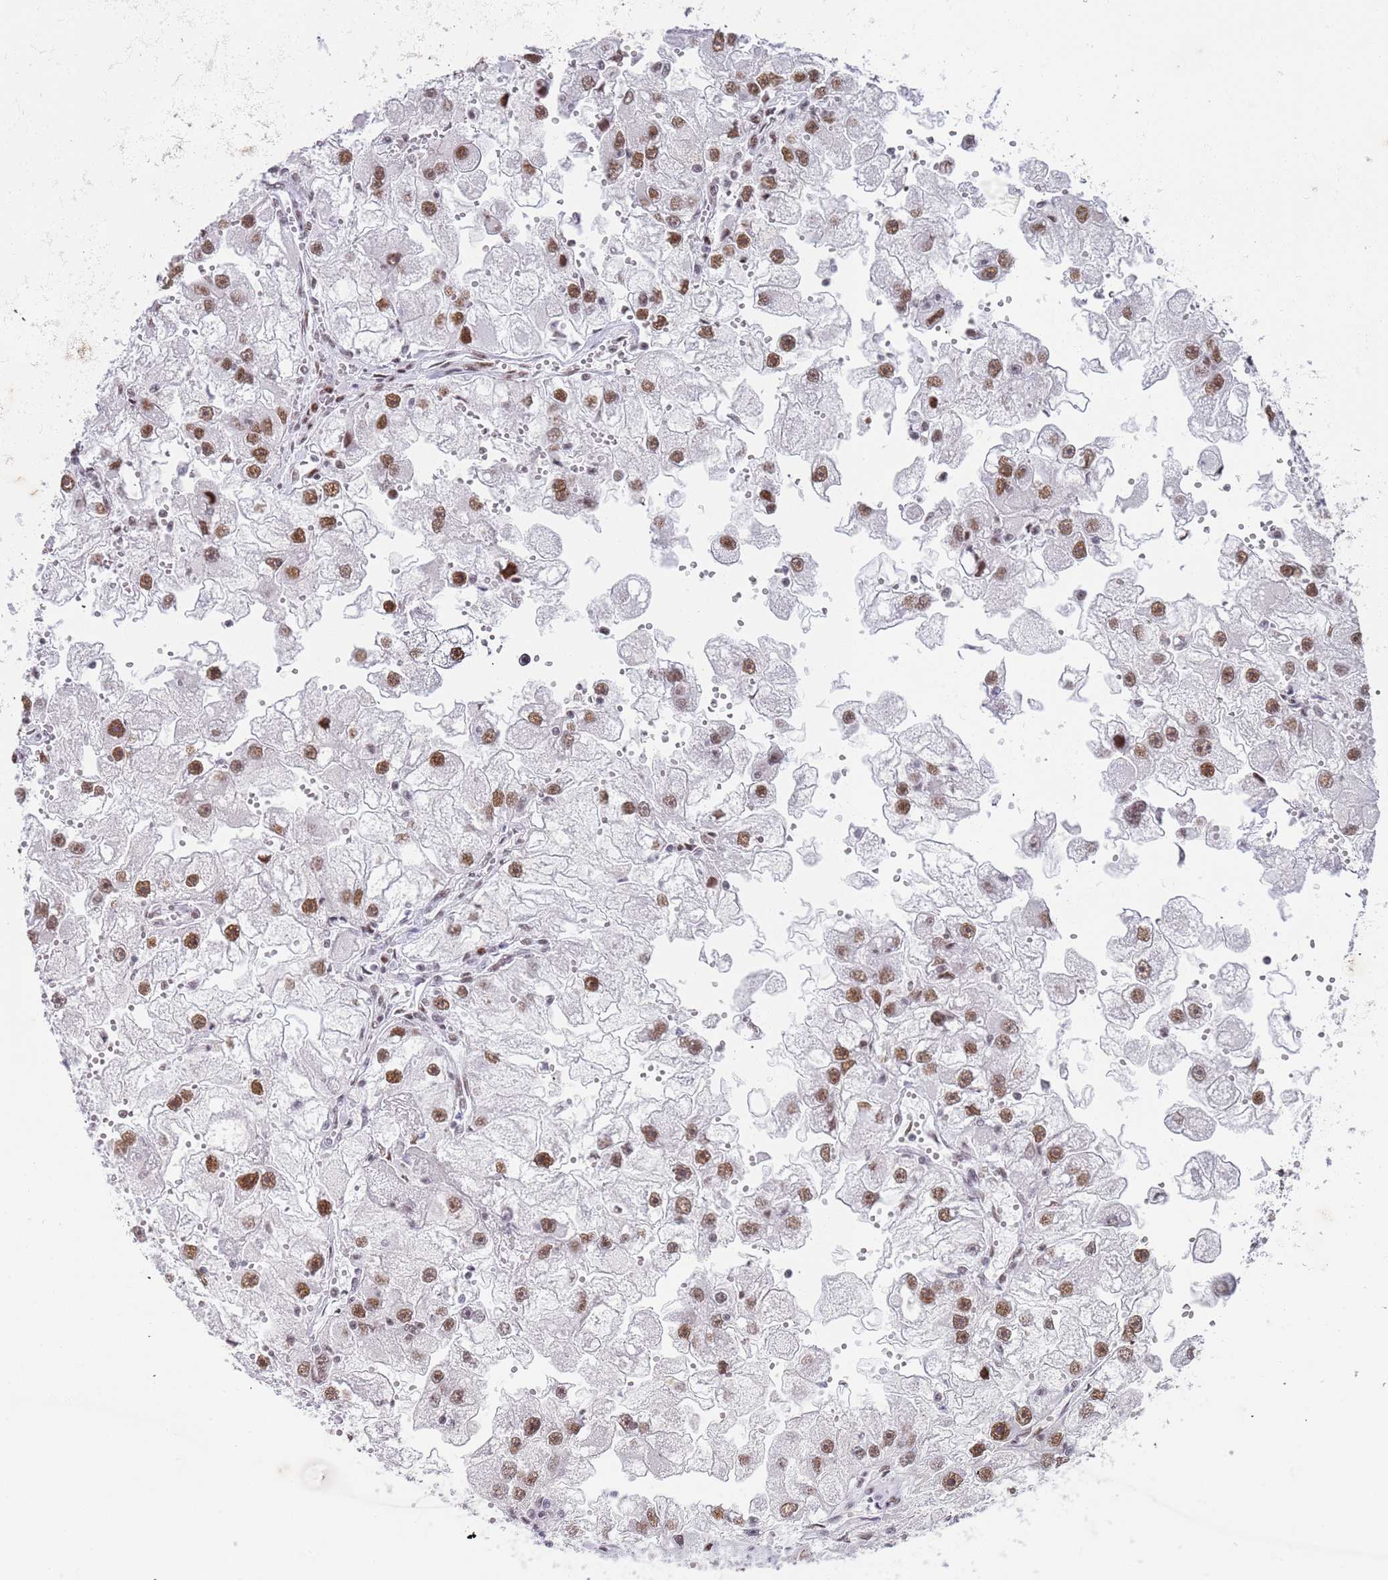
{"staining": {"intensity": "moderate", "quantity": ">75%", "location": "nuclear"}, "tissue": "renal cancer", "cell_type": "Tumor cells", "image_type": "cancer", "snomed": [{"axis": "morphology", "description": "Adenocarcinoma, NOS"}, {"axis": "topography", "description": "Kidney"}], "caption": "The image shows staining of renal adenocarcinoma, revealing moderate nuclear protein positivity (brown color) within tumor cells.", "gene": "AKAP8L", "patient": {"sex": "male", "age": 63}}